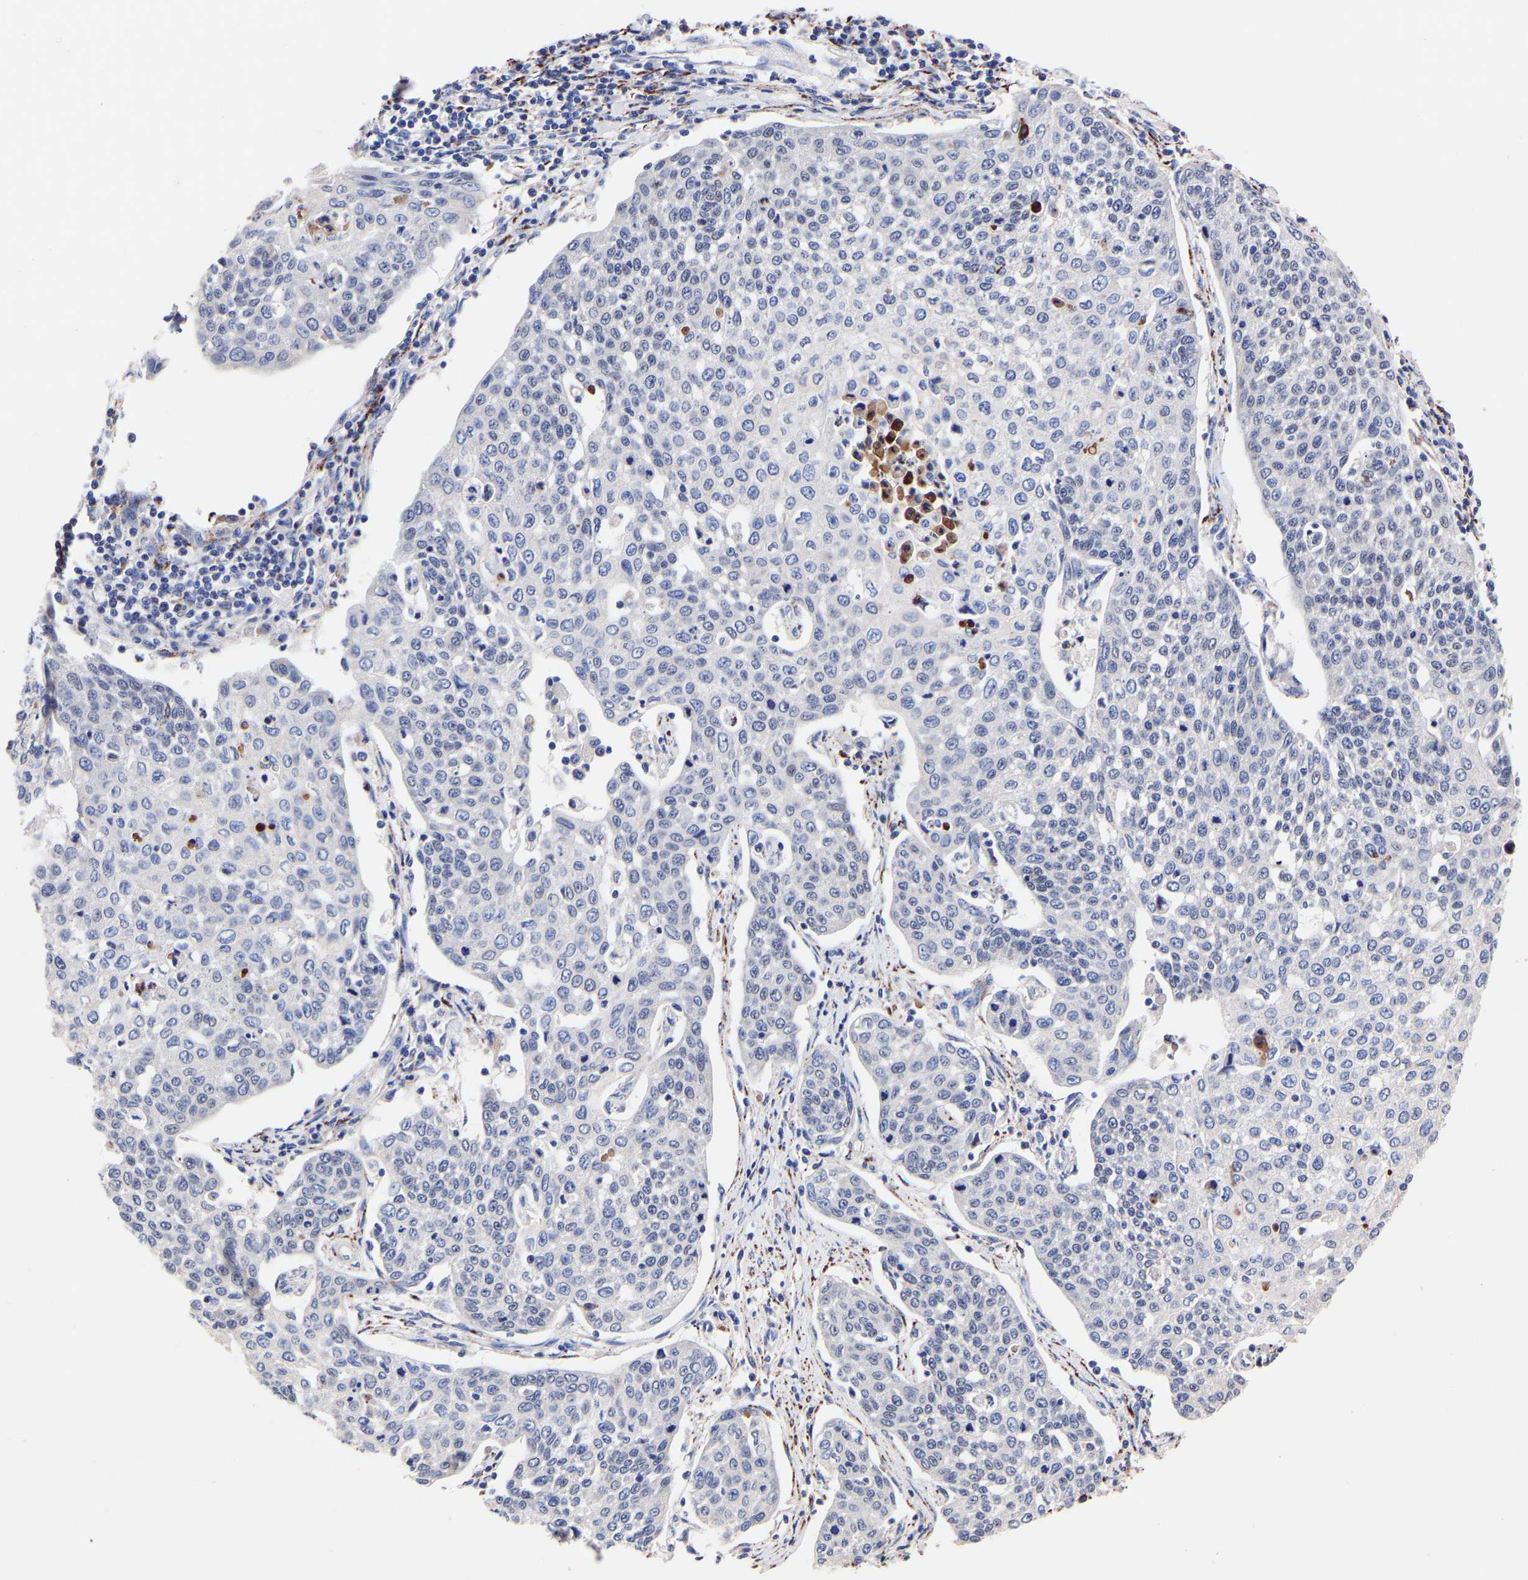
{"staining": {"intensity": "negative", "quantity": "none", "location": "none"}, "tissue": "cervical cancer", "cell_type": "Tumor cells", "image_type": "cancer", "snomed": [{"axis": "morphology", "description": "Squamous cell carcinoma, NOS"}, {"axis": "topography", "description": "Cervix"}], "caption": "This is an immunohistochemistry histopathology image of human cervical cancer. There is no staining in tumor cells.", "gene": "SEM1", "patient": {"sex": "female", "age": 34}}